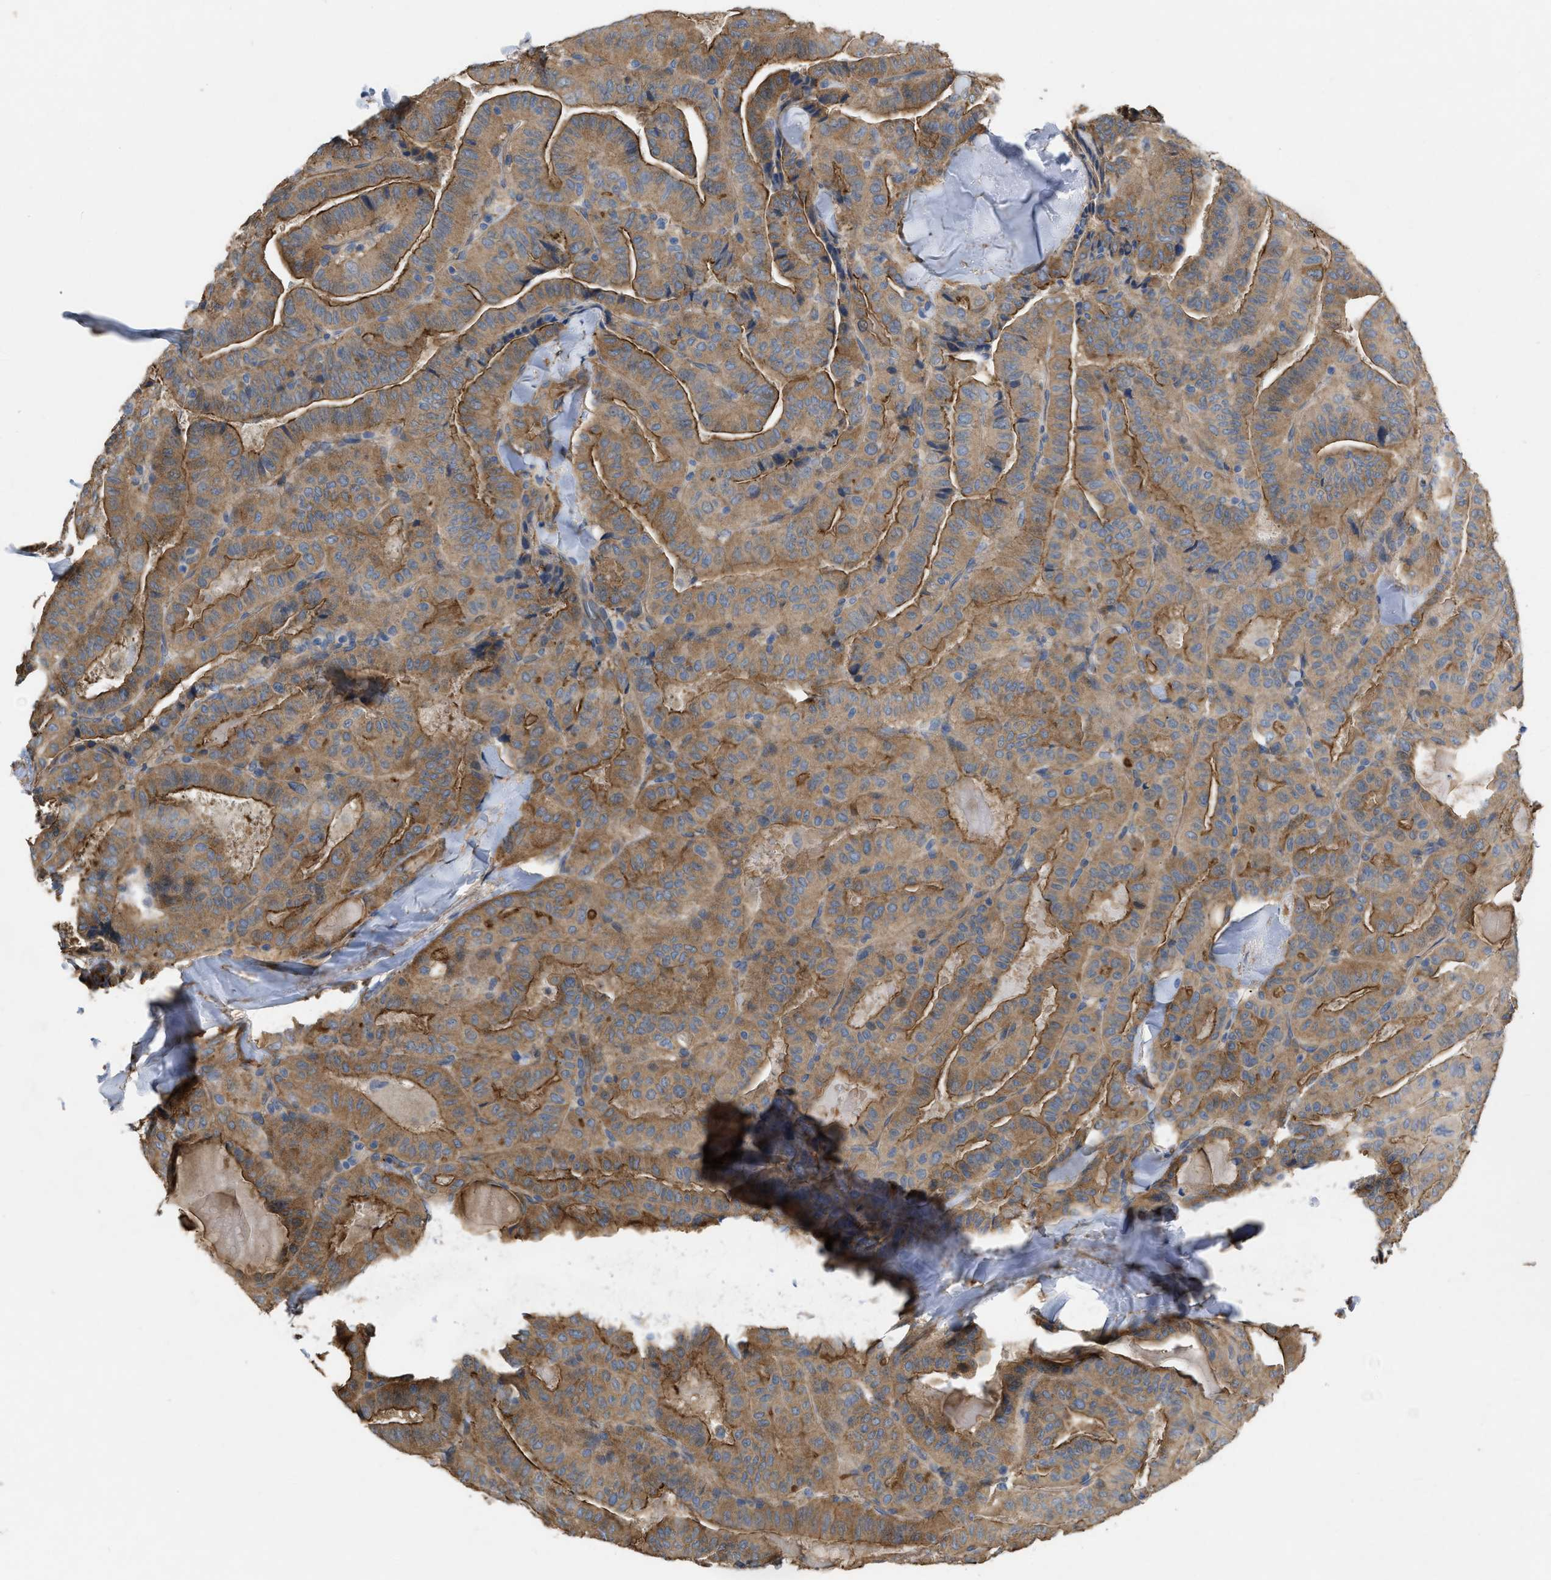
{"staining": {"intensity": "moderate", "quantity": ">75%", "location": "cytoplasmic/membranous"}, "tissue": "thyroid cancer", "cell_type": "Tumor cells", "image_type": "cancer", "snomed": [{"axis": "morphology", "description": "Papillary adenocarcinoma, NOS"}, {"axis": "topography", "description": "Thyroid gland"}], "caption": "Thyroid cancer (papillary adenocarcinoma) stained for a protein shows moderate cytoplasmic/membranous positivity in tumor cells.", "gene": "SLC4A11", "patient": {"sex": "male", "age": 77}}